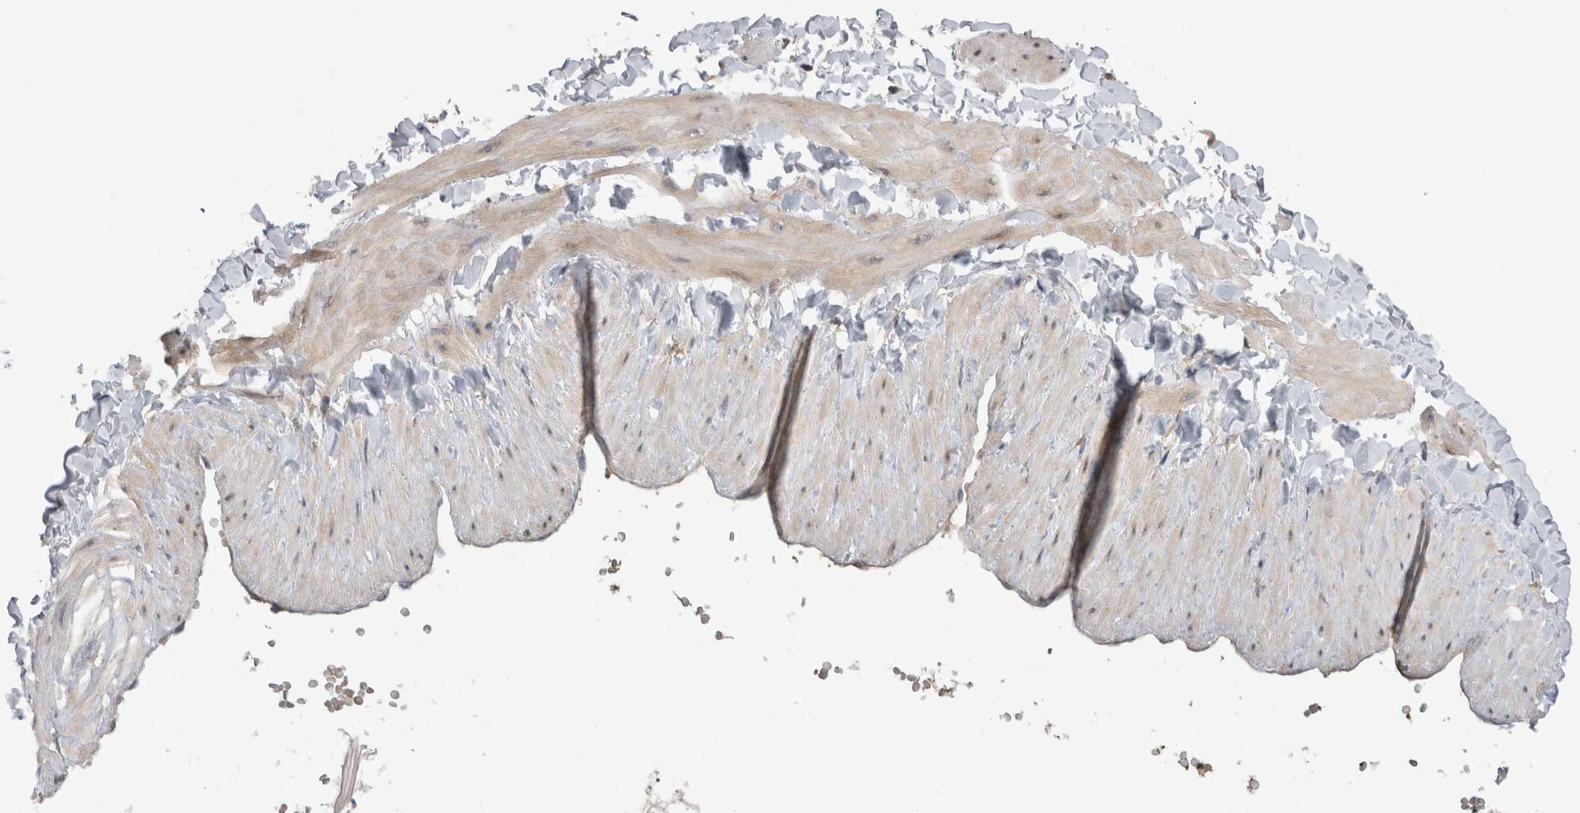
{"staining": {"intensity": "moderate", "quantity": "25%-75%", "location": "cytoplasmic/membranous"}, "tissue": "soft tissue", "cell_type": "Chondrocytes", "image_type": "normal", "snomed": [{"axis": "morphology", "description": "Normal tissue, NOS"}, {"axis": "topography", "description": "Adipose tissue"}, {"axis": "topography", "description": "Vascular tissue"}, {"axis": "topography", "description": "Peripheral nerve tissue"}], "caption": "This image demonstrates immunohistochemistry (IHC) staining of unremarkable human soft tissue, with medium moderate cytoplasmic/membranous positivity in approximately 25%-75% of chondrocytes.", "gene": "ARHGAP29", "patient": {"sex": "male", "age": 25}}